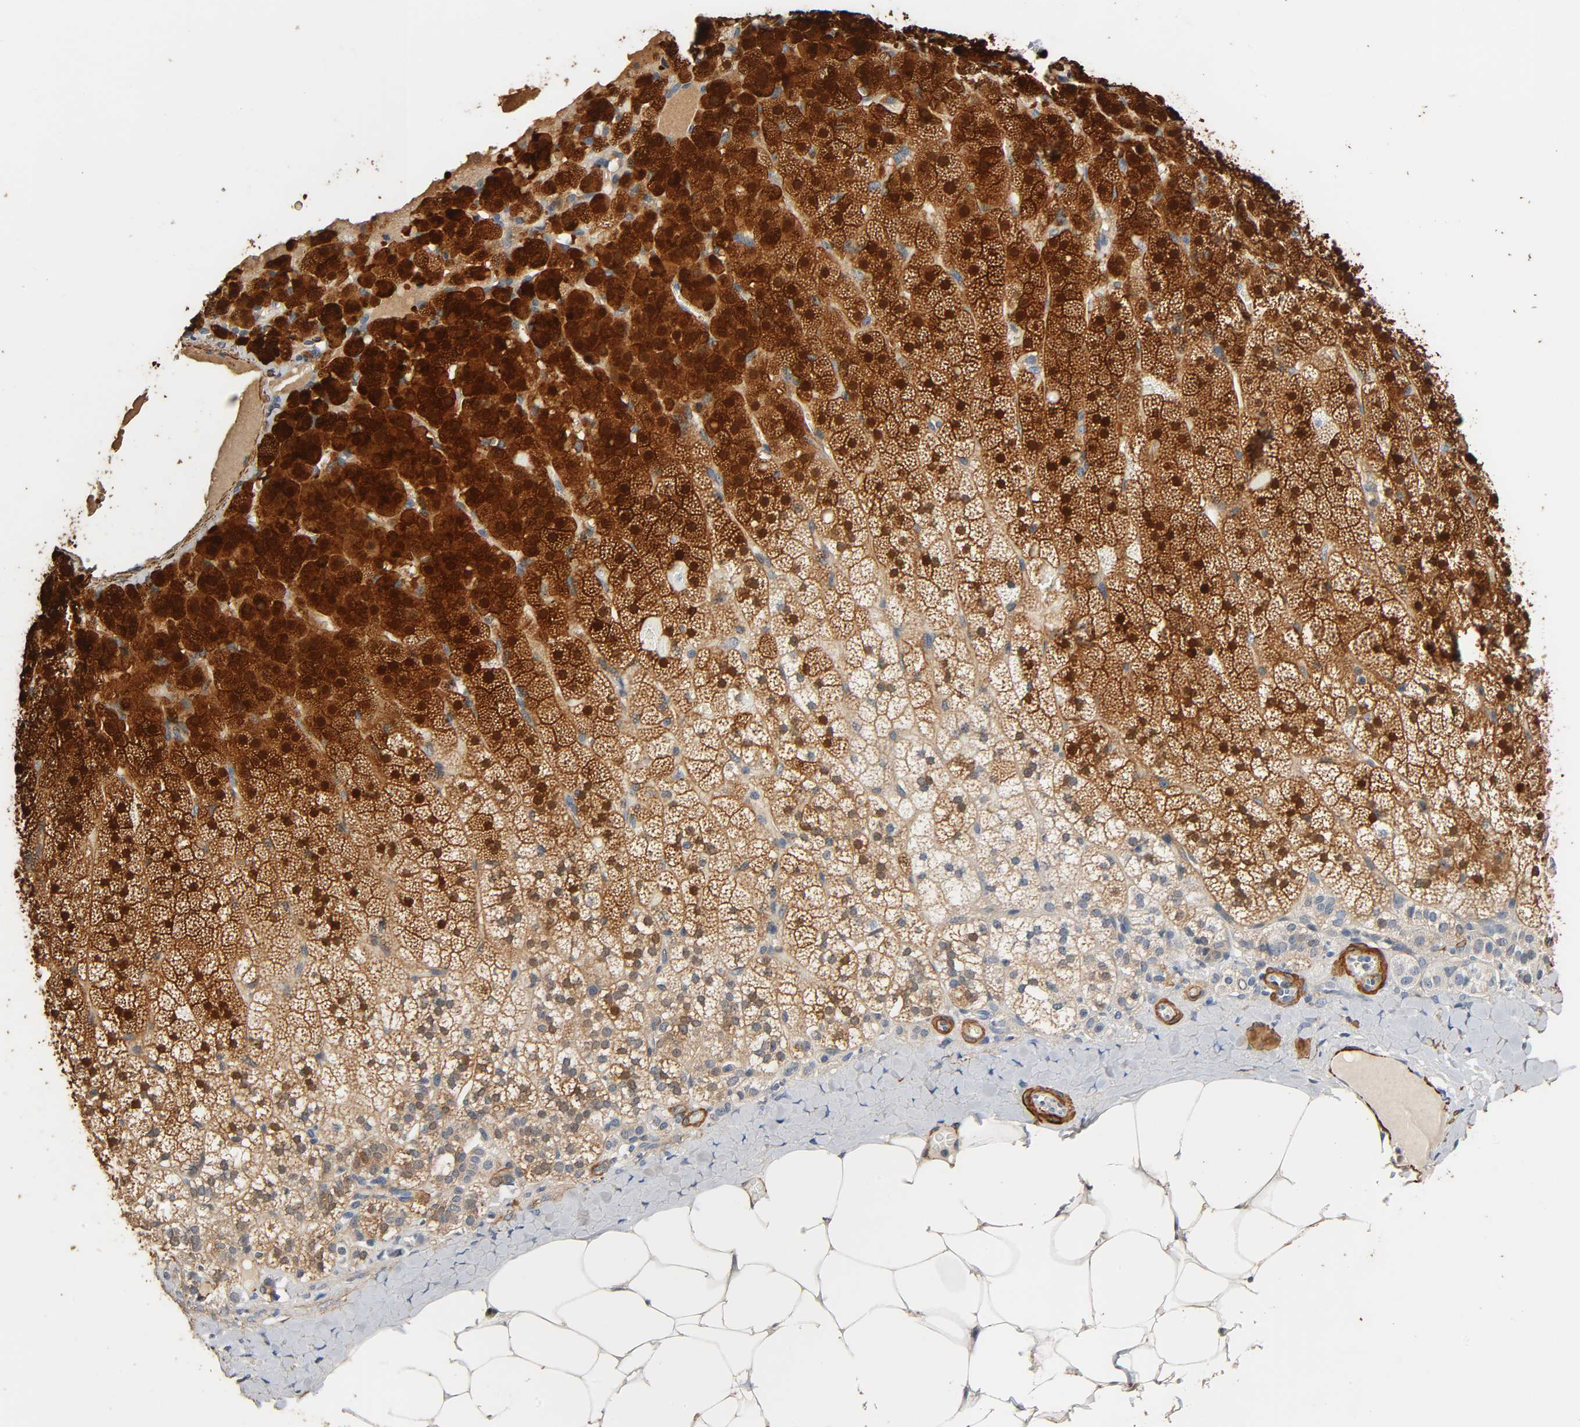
{"staining": {"intensity": "strong", "quantity": ">75%", "location": "cytoplasmic/membranous,nuclear"}, "tissue": "adrenal gland", "cell_type": "Glandular cells", "image_type": "normal", "snomed": [{"axis": "morphology", "description": "Normal tissue, NOS"}, {"axis": "topography", "description": "Adrenal gland"}], "caption": "Immunohistochemical staining of benign adrenal gland reveals strong cytoplasmic/membranous,nuclear protein expression in approximately >75% of glandular cells.", "gene": "GSTA1", "patient": {"sex": "male", "age": 35}}